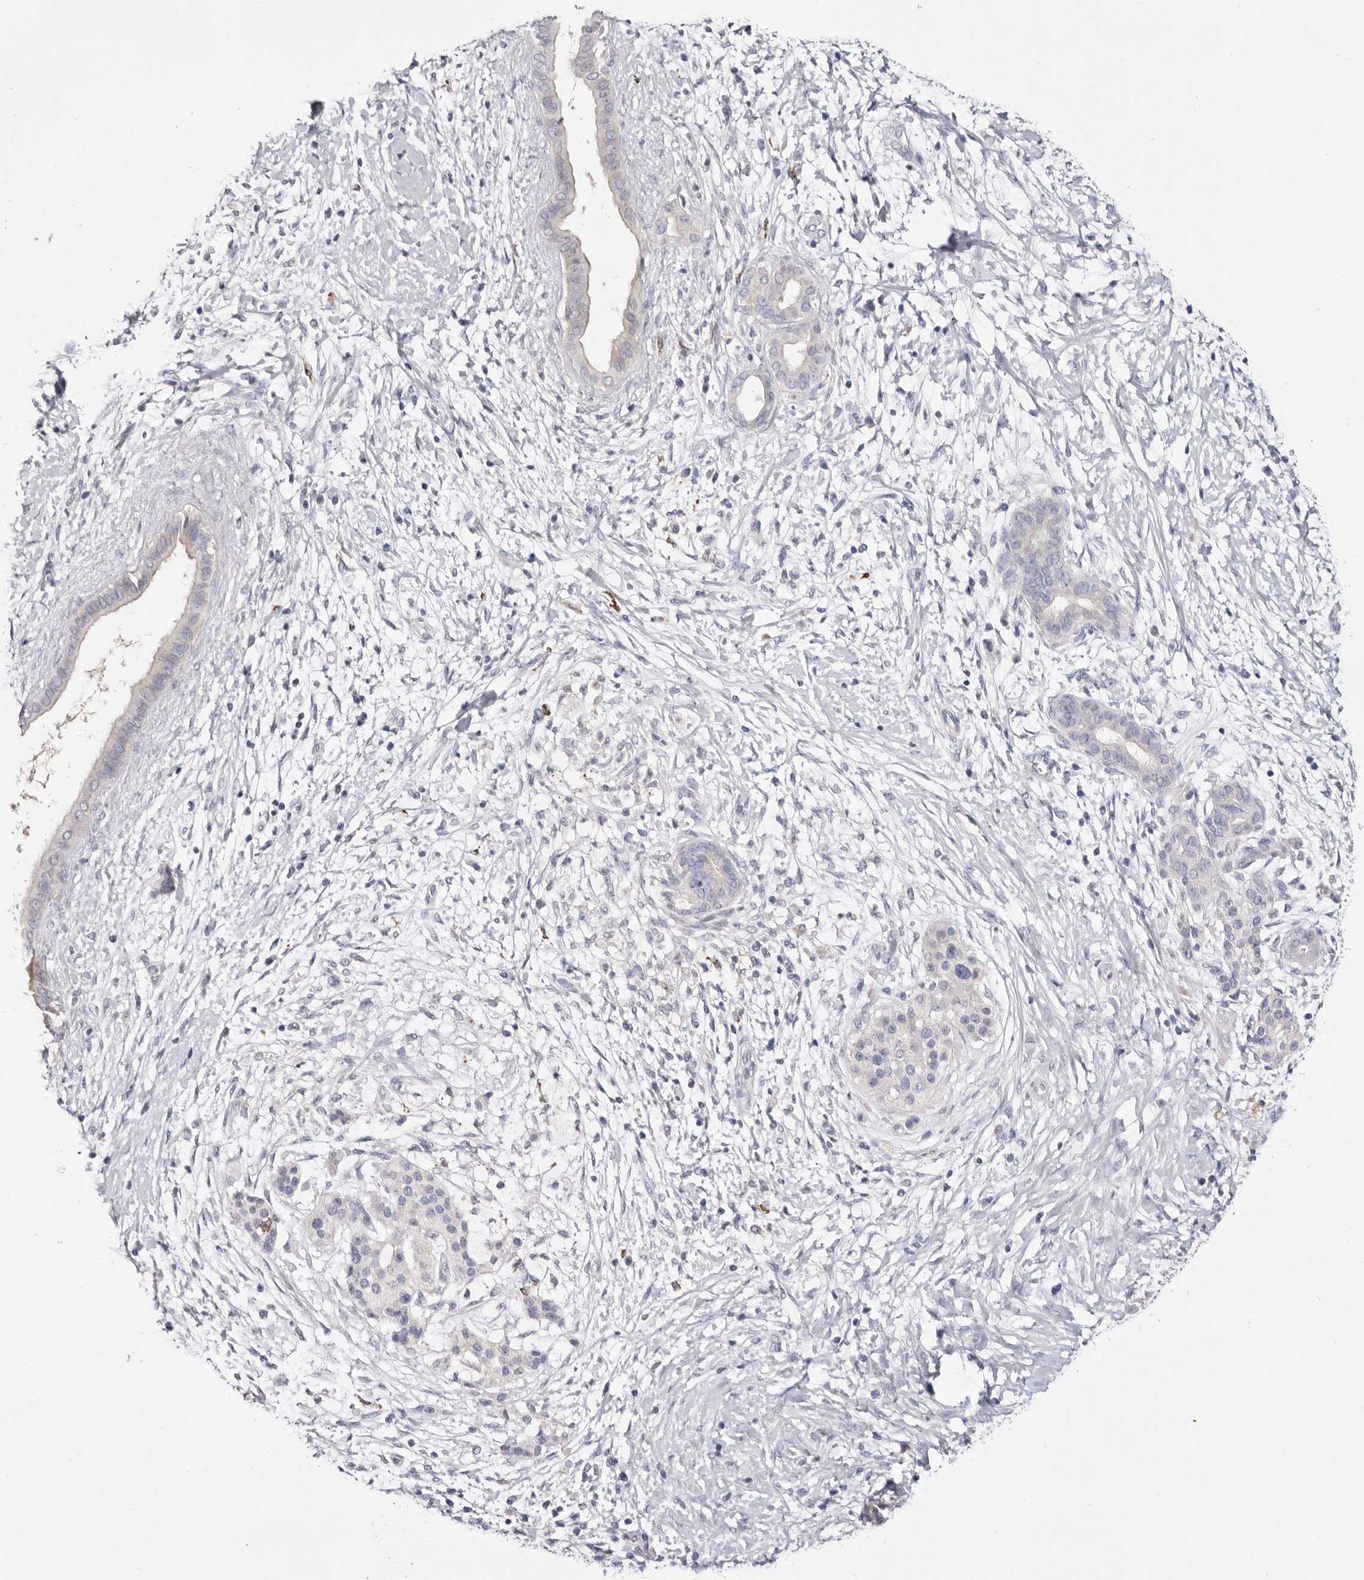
{"staining": {"intensity": "negative", "quantity": "none", "location": "none"}, "tissue": "pancreatic cancer", "cell_type": "Tumor cells", "image_type": "cancer", "snomed": [{"axis": "morphology", "description": "Adenocarcinoma, NOS"}, {"axis": "topography", "description": "Pancreas"}], "caption": "Image shows no significant protein staining in tumor cells of pancreatic adenocarcinoma.", "gene": "S1PR5", "patient": {"sex": "male", "age": 58}}